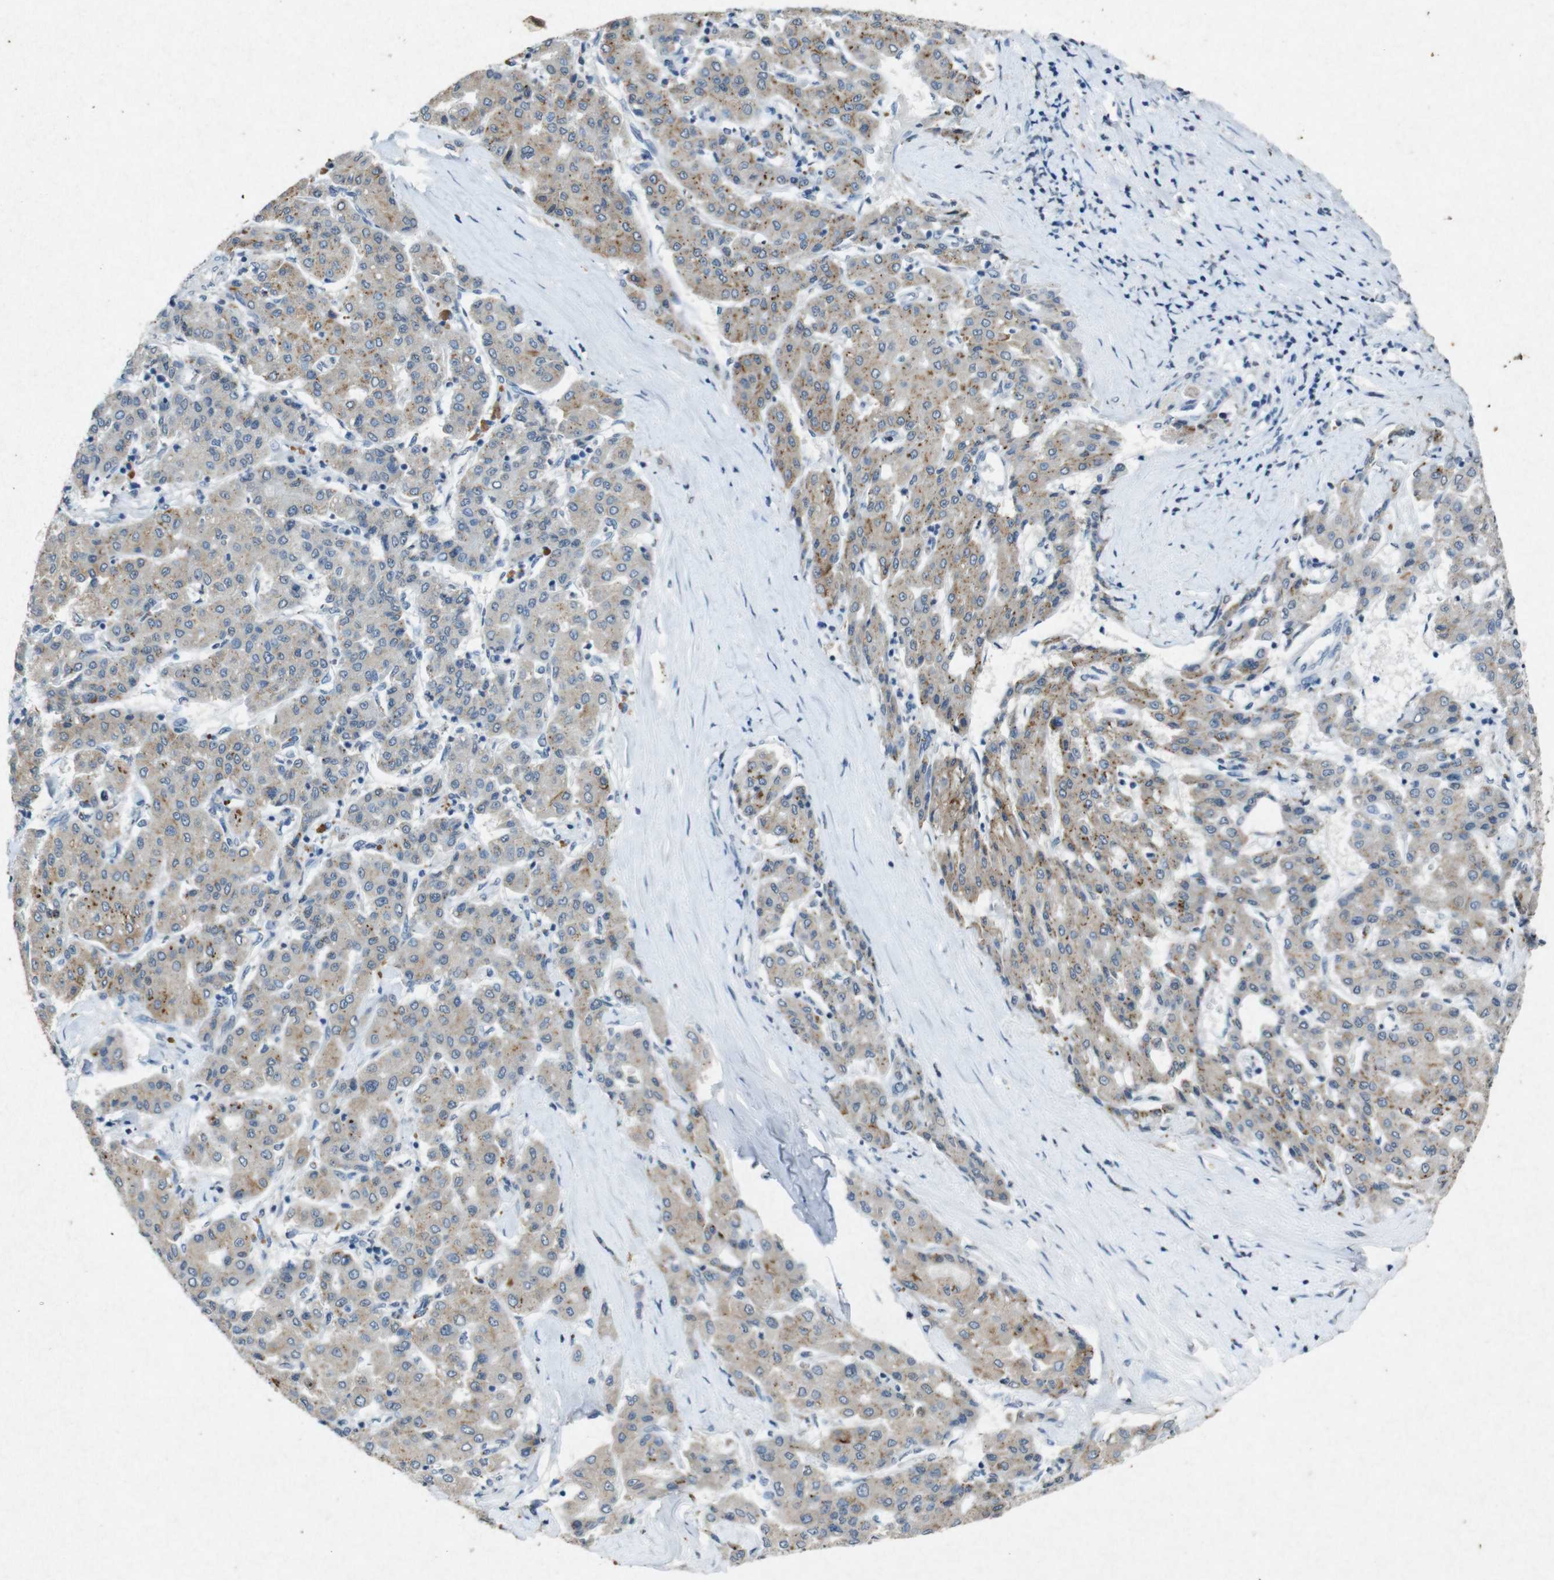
{"staining": {"intensity": "weak", "quantity": "25%-75%", "location": "cytoplasmic/membranous"}, "tissue": "liver cancer", "cell_type": "Tumor cells", "image_type": "cancer", "snomed": [{"axis": "morphology", "description": "Carcinoma, Hepatocellular, NOS"}, {"axis": "topography", "description": "Liver"}], "caption": "This photomicrograph displays IHC staining of human liver cancer, with low weak cytoplasmic/membranous expression in about 25%-75% of tumor cells.", "gene": "STBD1", "patient": {"sex": "male", "age": 65}}